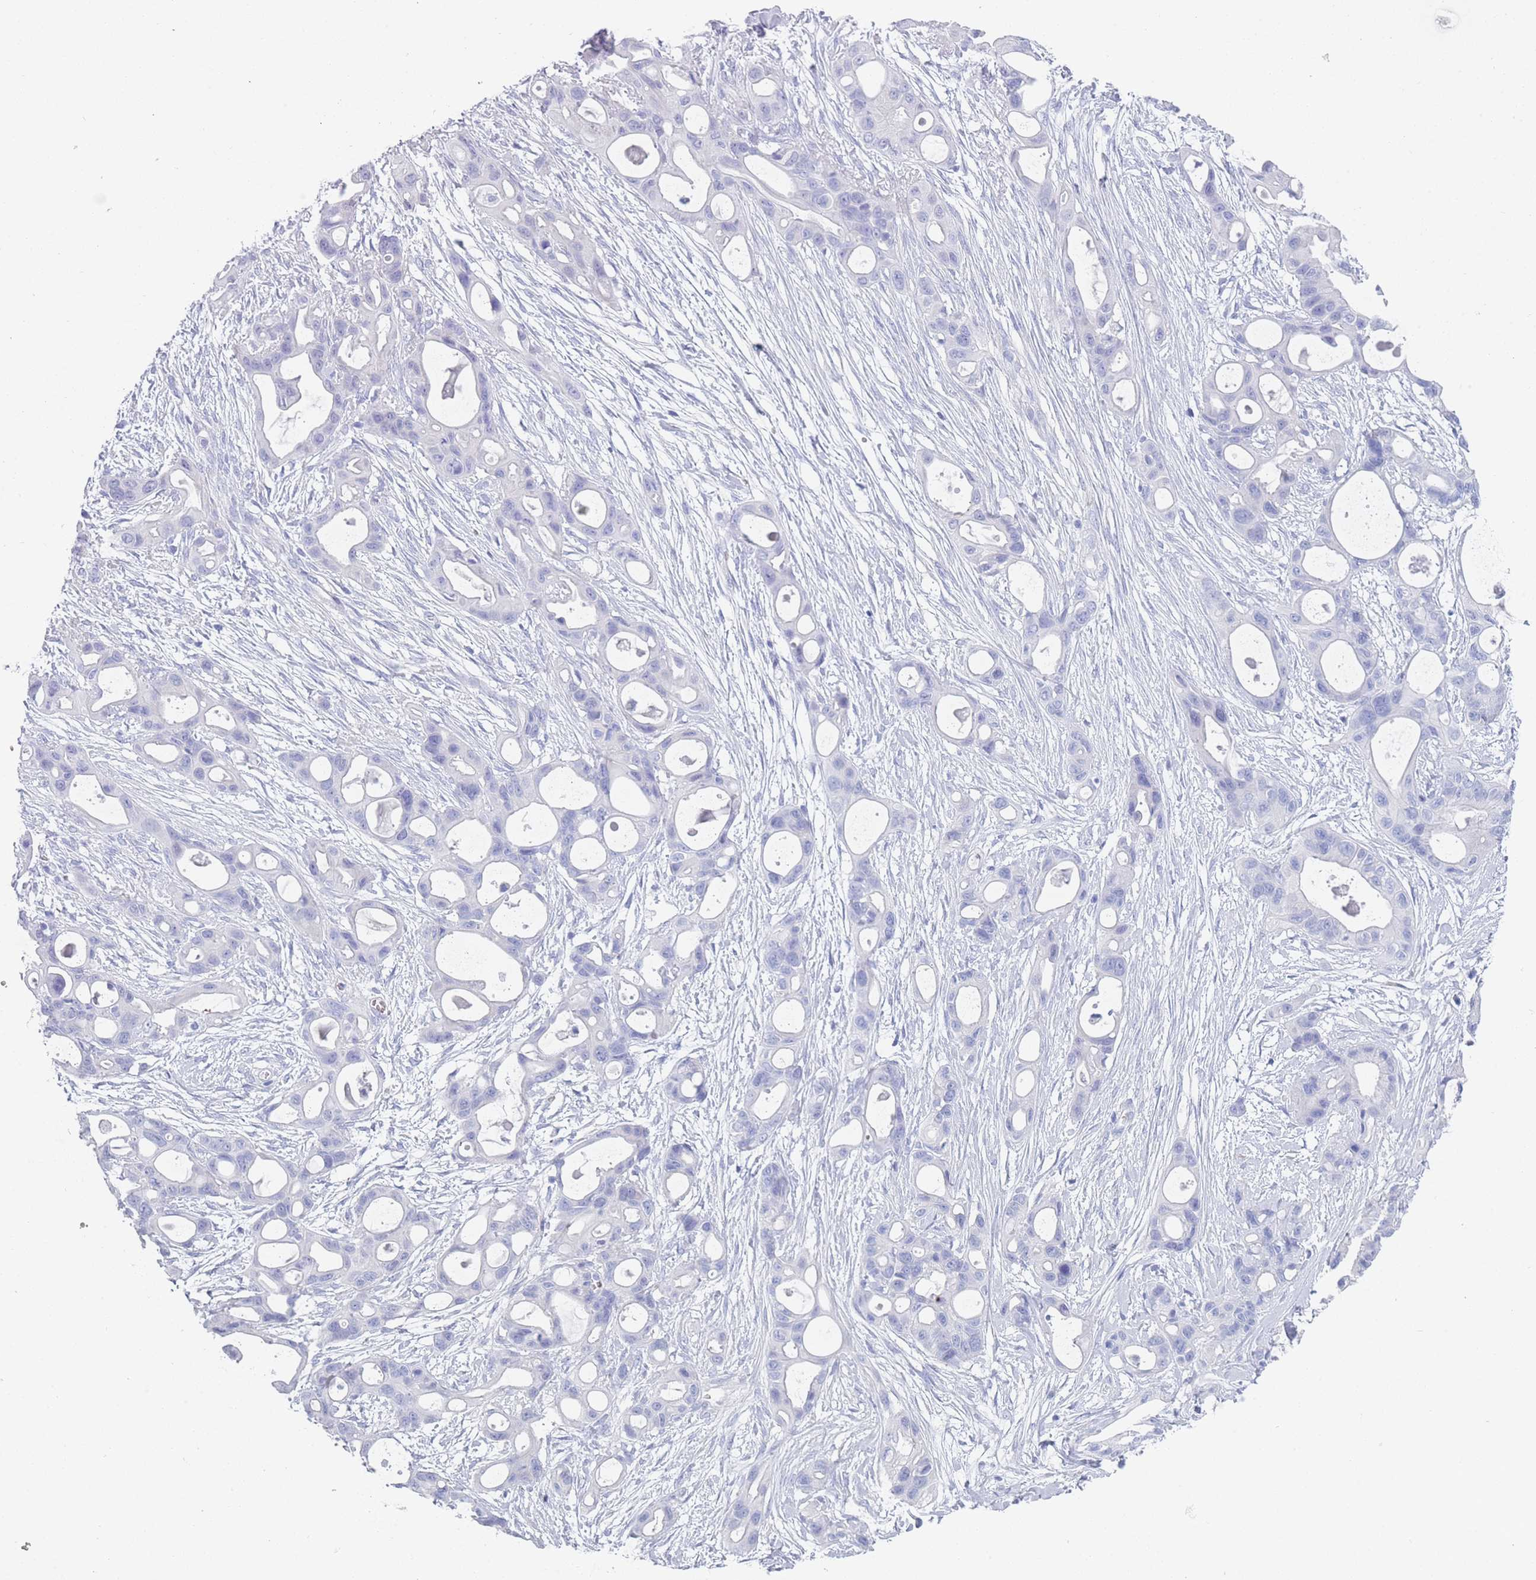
{"staining": {"intensity": "negative", "quantity": "none", "location": "none"}, "tissue": "ovarian cancer", "cell_type": "Tumor cells", "image_type": "cancer", "snomed": [{"axis": "morphology", "description": "Cystadenocarcinoma, mucinous, NOS"}, {"axis": "topography", "description": "Ovary"}], "caption": "This is an IHC image of human ovarian cancer (mucinous cystadenocarcinoma). There is no positivity in tumor cells.", "gene": "OR5D16", "patient": {"sex": "female", "age": 70}}